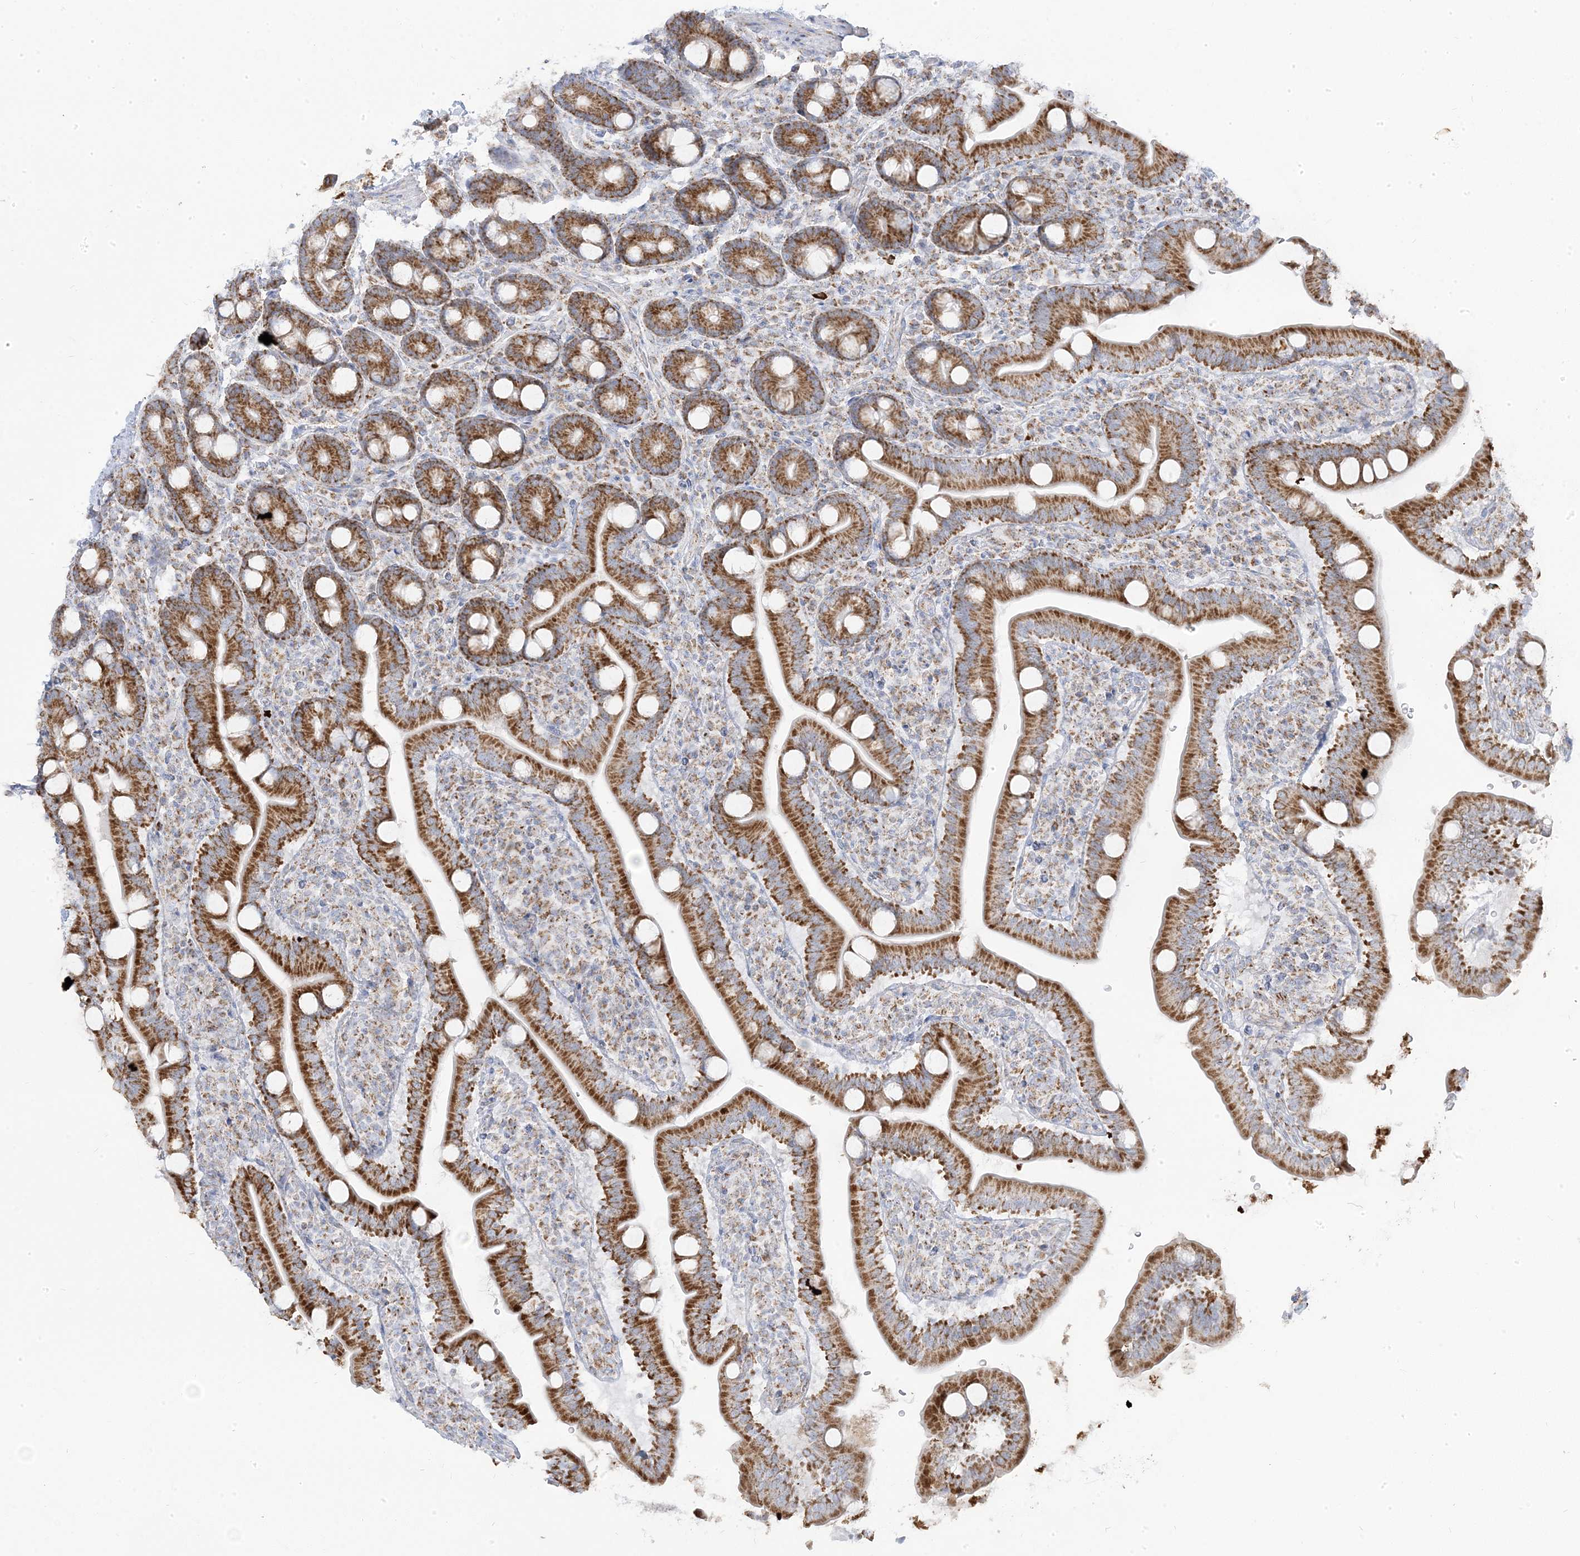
{"staining": {"intensity": "moderate", "quantity": ">75%", "location": "cytoplasmic/membranous"}, "tissue": "duodenum", "cell_type": "Glandular cells", "image_type": "normal", "snomed": [{"axis": "morphology", "description": "Normal tissue, NOS"}, {"axis": "topography", "description": "Duodenum"}], "caption": "Normal duodenum exhibits moderate cytoplasmic/membranous staining in about >75% of glandular cells, visualized by immunohistochemistry.", "gene": "PCCB", "patient": {"sex": "male", "age": 35}}